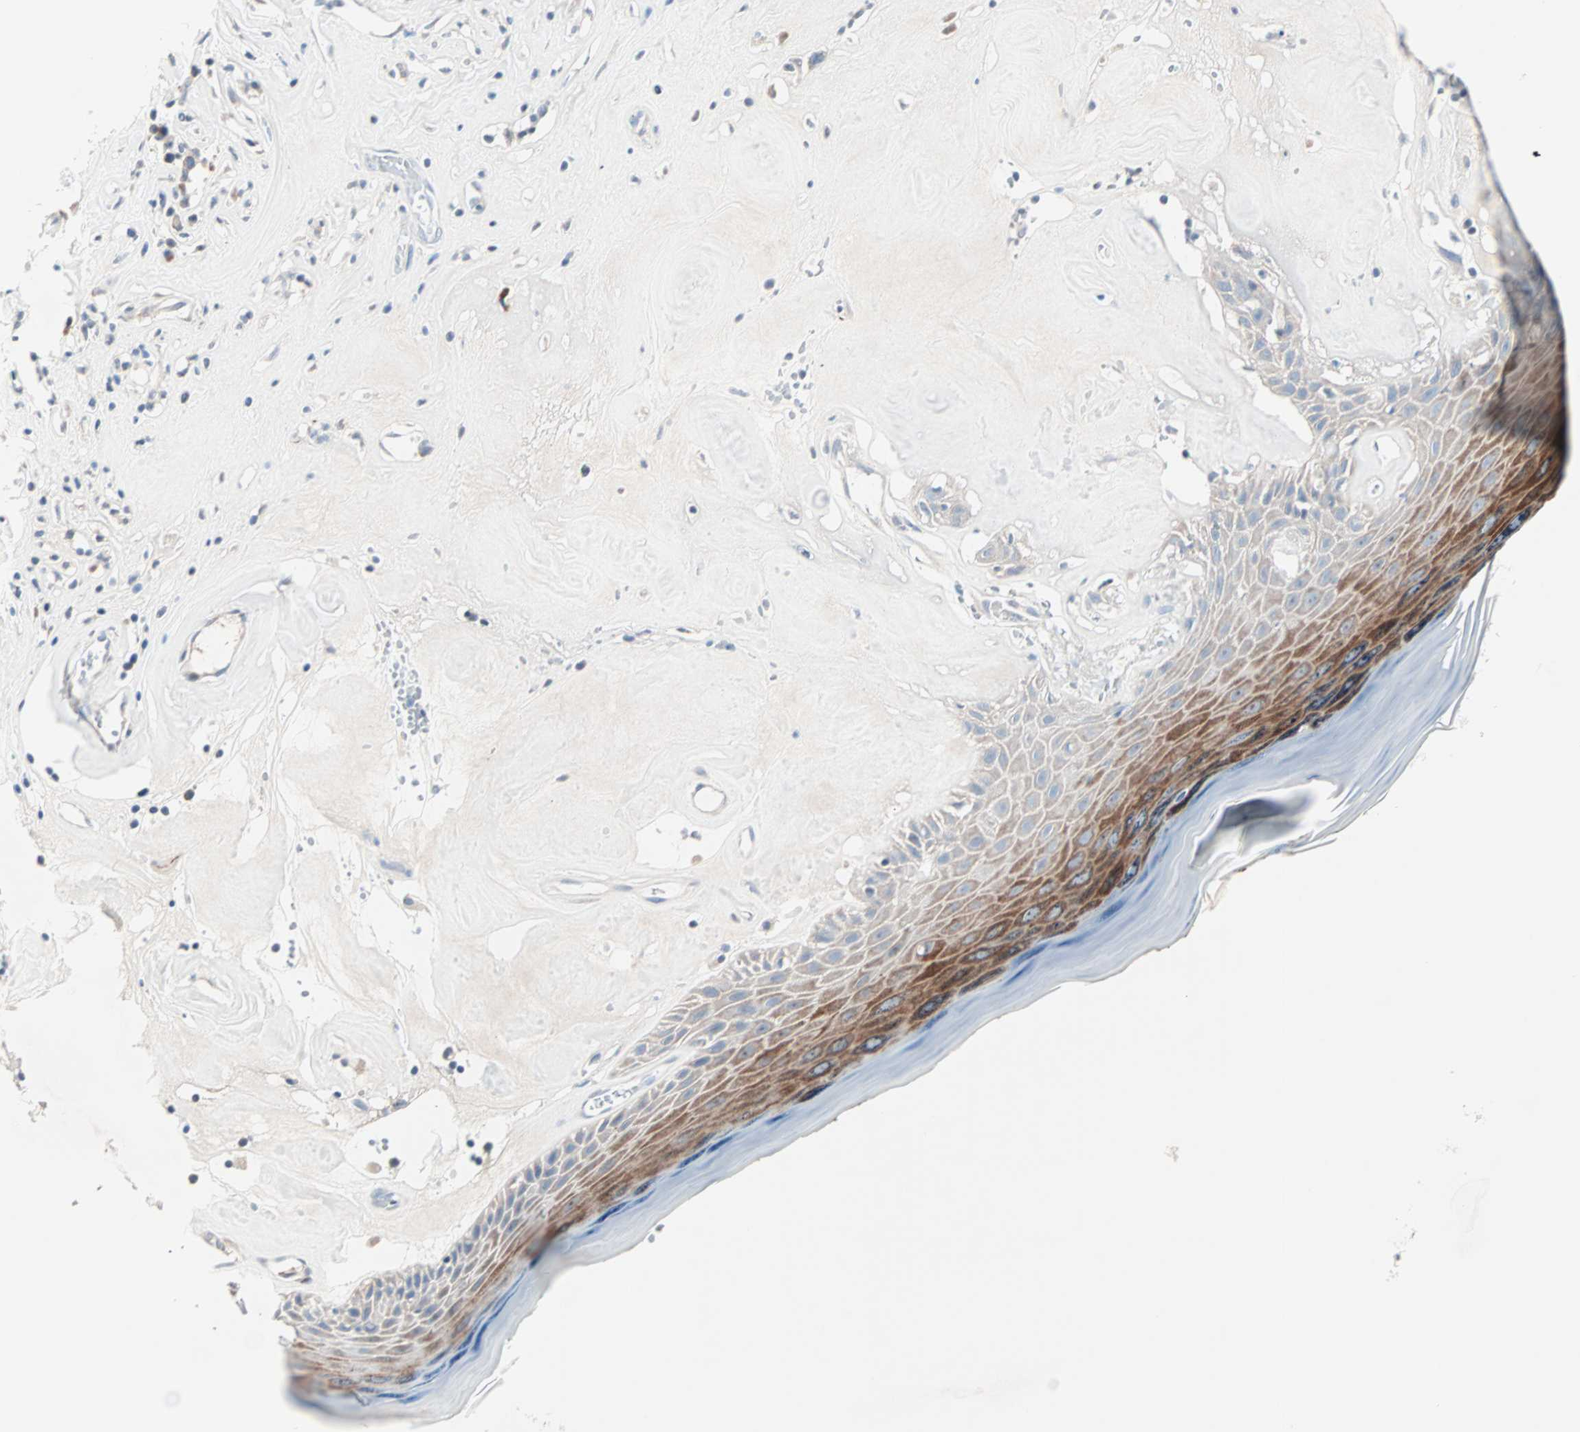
{"staining": {"intensity": "strong", "quantity": "25%-75%", "location": "cytoplasmic/membranous"}, "tissue": "skin", "cell_type": "Epidermal cells", "image_type": "normal", "snomed": [{"axis": "morphology", "description": "Normal tissue, NOS"}, {"axis": "morphology", "description": "Inflammation, NOS"}, {"axis": "topography", "description": "Vulva"}], "caption": "Protein expression analysis of normal human skin reveals strong cytoplasmic/membranous expression in approximately 25%-75% of epidermal cells. (brown staining indicates protein expression, while blue staining denotes nuclei).", "gene": "NEFH", "patient": {"sex": "female", "age": 84}}